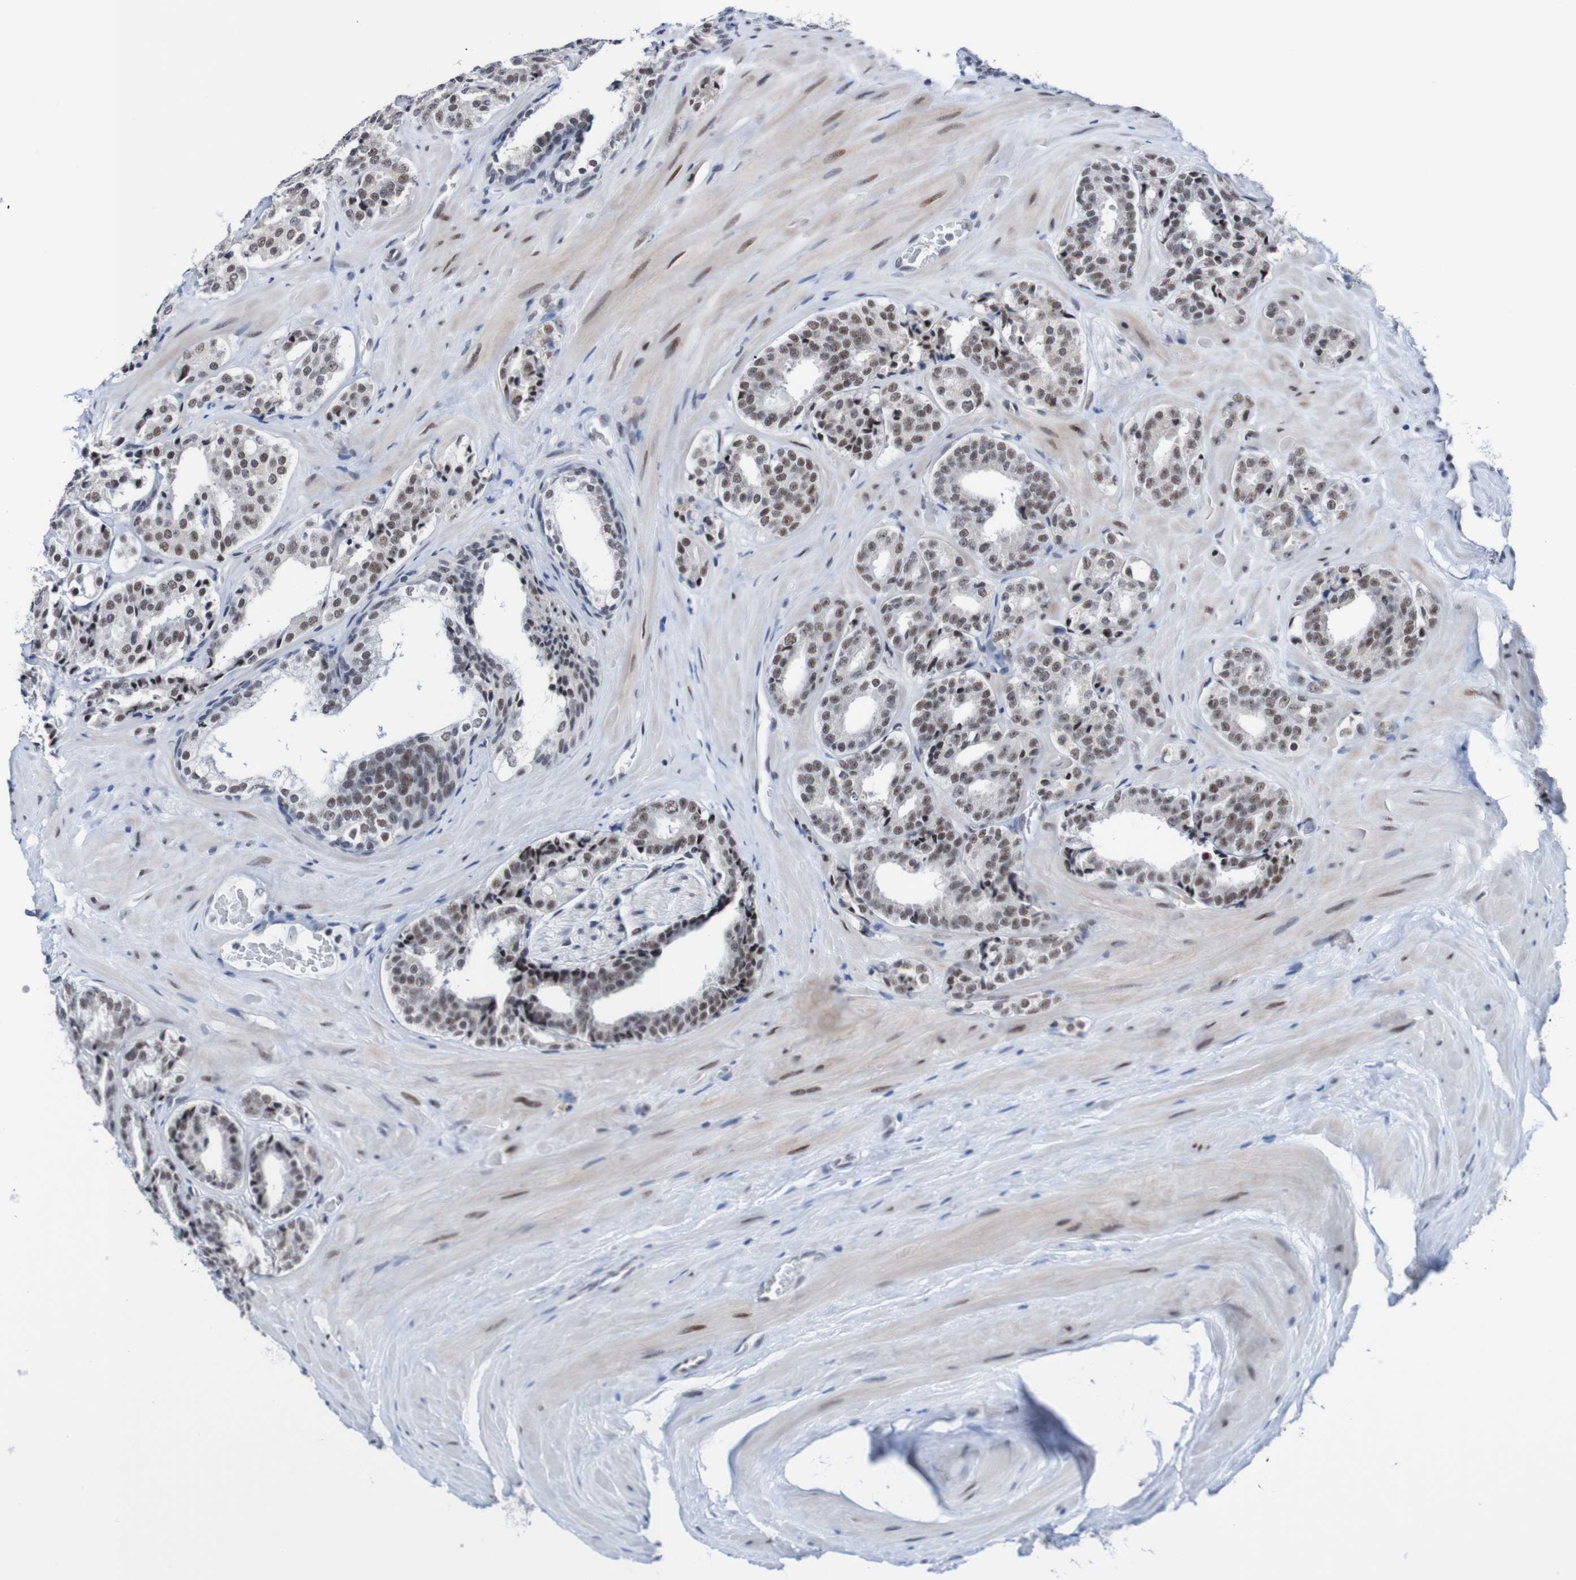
{"staining": {"intensity": "moderate", "quantity": "25%-75%", "location": "nuclear"}, "tissue": "prostate cancer", "cell_type": "Tumor cells", "image_type": "cancer", "snomed": [{"axis": "morphology", "description": "Adenocarcinoma, High grade"}, {"axis": "topography", "description": "Prostate"}], "caption": "Immunohistochemistry (IHC) micrograph of neoplastic tissue: prostate adenocarcinoma (high-grade) stained using immunohistochemistry displays medium levels of moderate protein expression localized specifically in the nuclear of tumor cells, appearing as a nuclear brown color.", "gene": "CDC5L", "patient": {"sex": "male", "age": 60}}